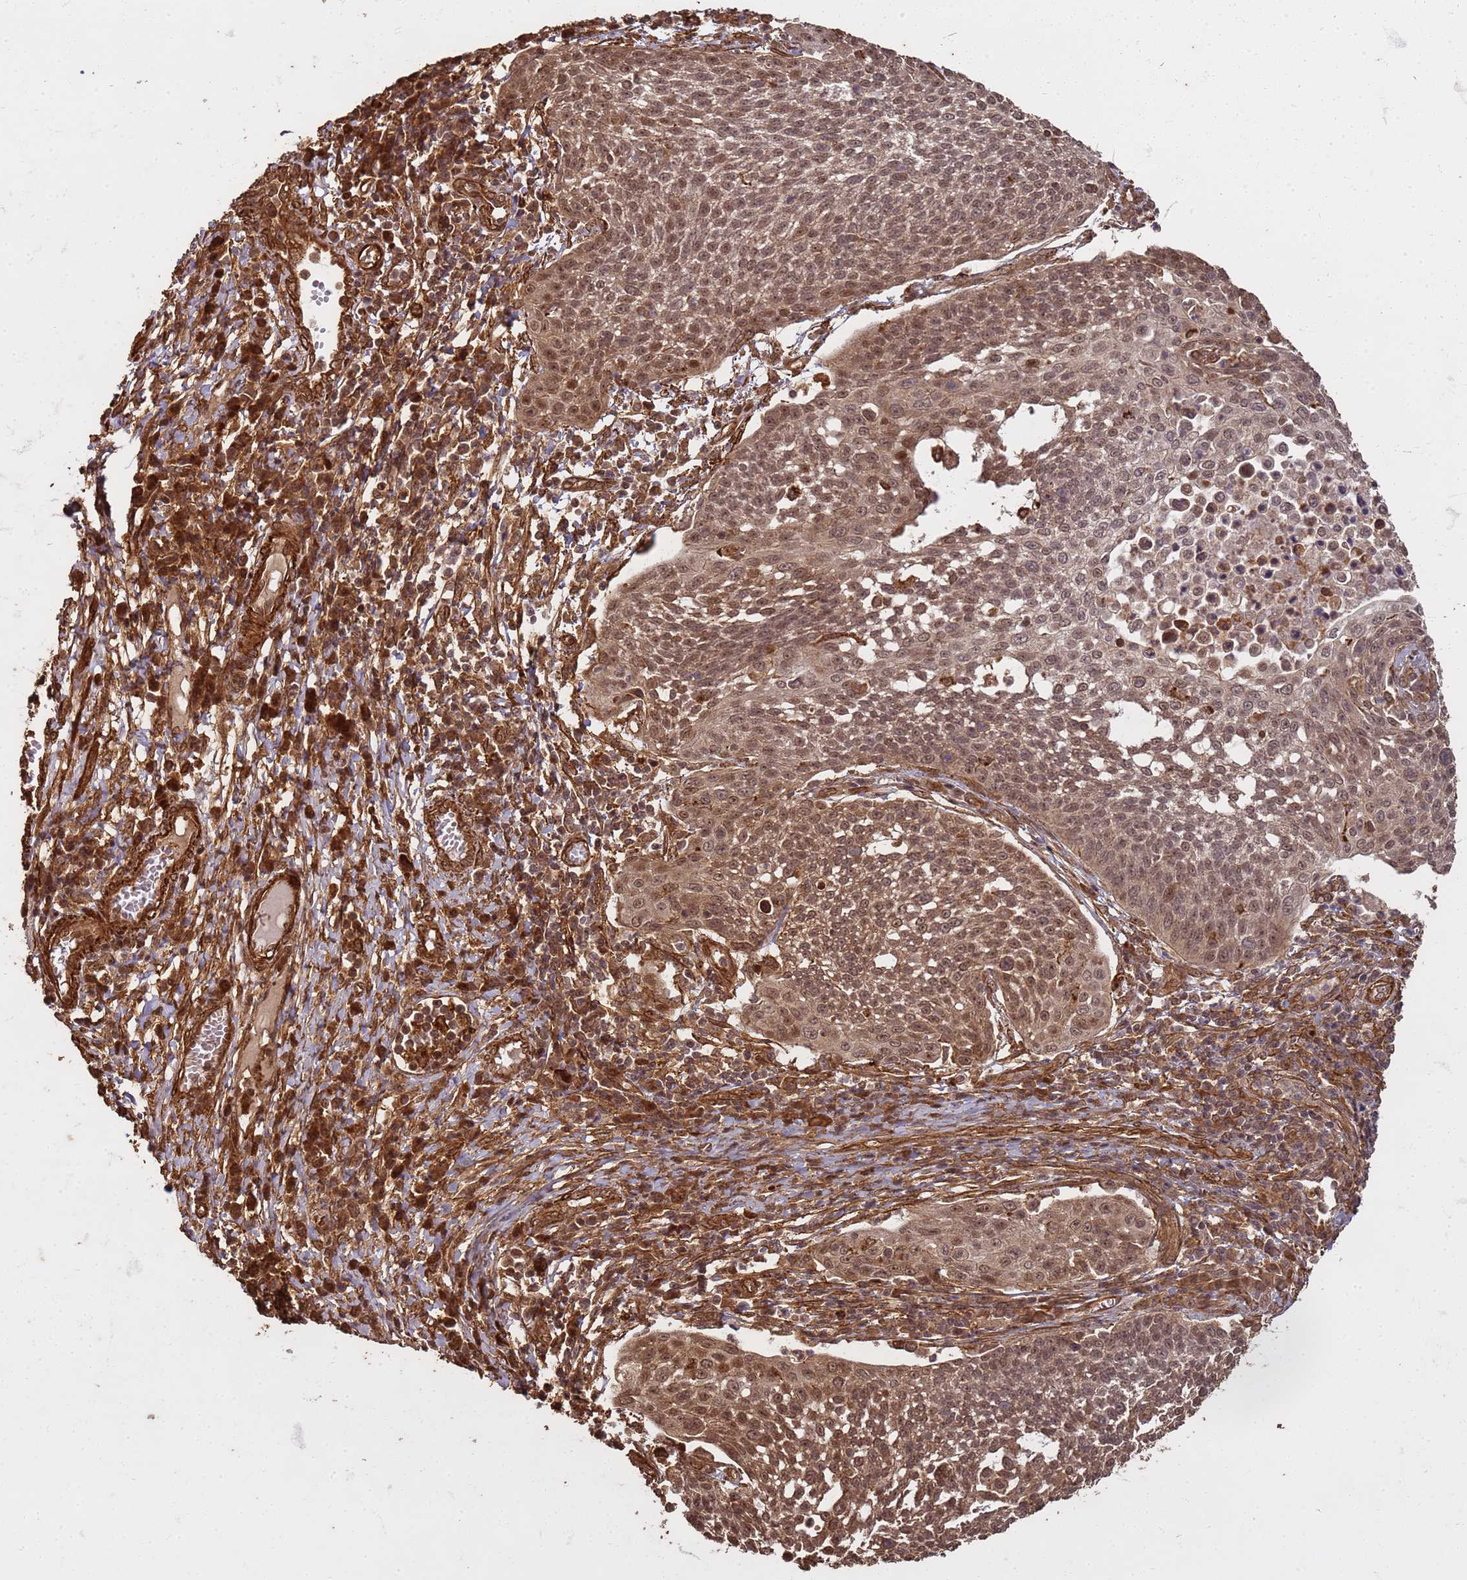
{"staining": {"intensity": "moderate", "quantity": ">75%", "location": "nuclear"}, "tissue": "cervical cancer", "cell_type": "Tumor cells", "image_type": "cancer", "snomed": [{"axis": "morphology", "description": "Squamous cell carcinoma, NOS"}, {"axis": "topography", "description": "Cervix"}], "caption": "Moderate nuclear expression for a protein is appreciated in about >75% of tumor cells of squamous cell carcinoma (cervical) using immunohistochemistry.", "gene": "KIF26A", "patient": {"sex": "female", "age": 34}}